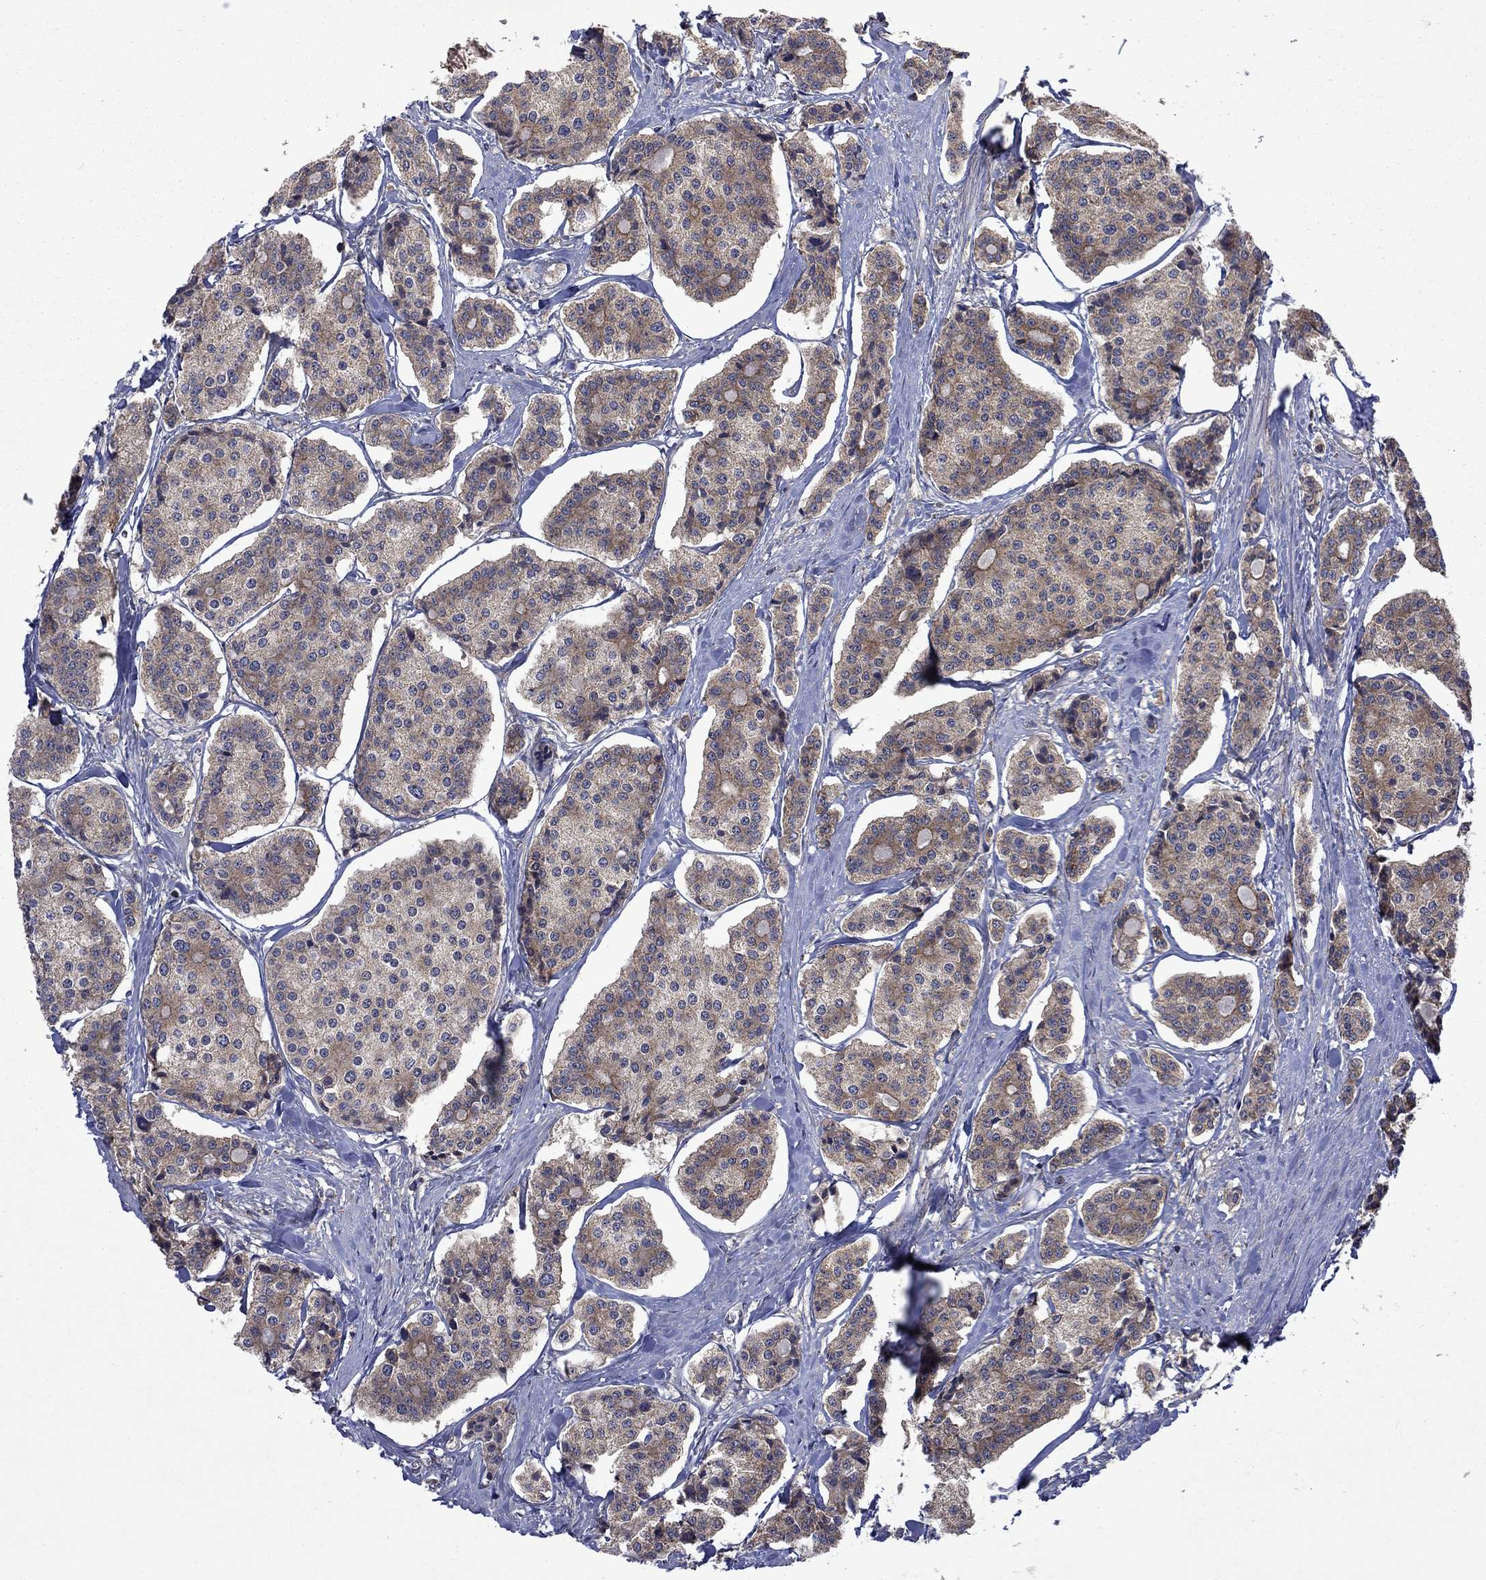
{"staining": {"intensity": "weak", "quantity": "<25%", "location": "cytoplasmic/membranous"}, "tissue": "carcinoid", "cell_type": "Tumor cells", "image_type": "cancer", "snomed": [{"axis": "morphology", "description": "Carcinoid, malignant, NOS"}, {"axis": "topography", "description": "Small intestine"}], "caption": "DAB immunohistochemical staining of human carcinoid demonstrates no significant positivity in tumor cells. Nuclei are stained in blue.", "gene": "TMEM33", "patient": {"sex": "female", "age": 65}}